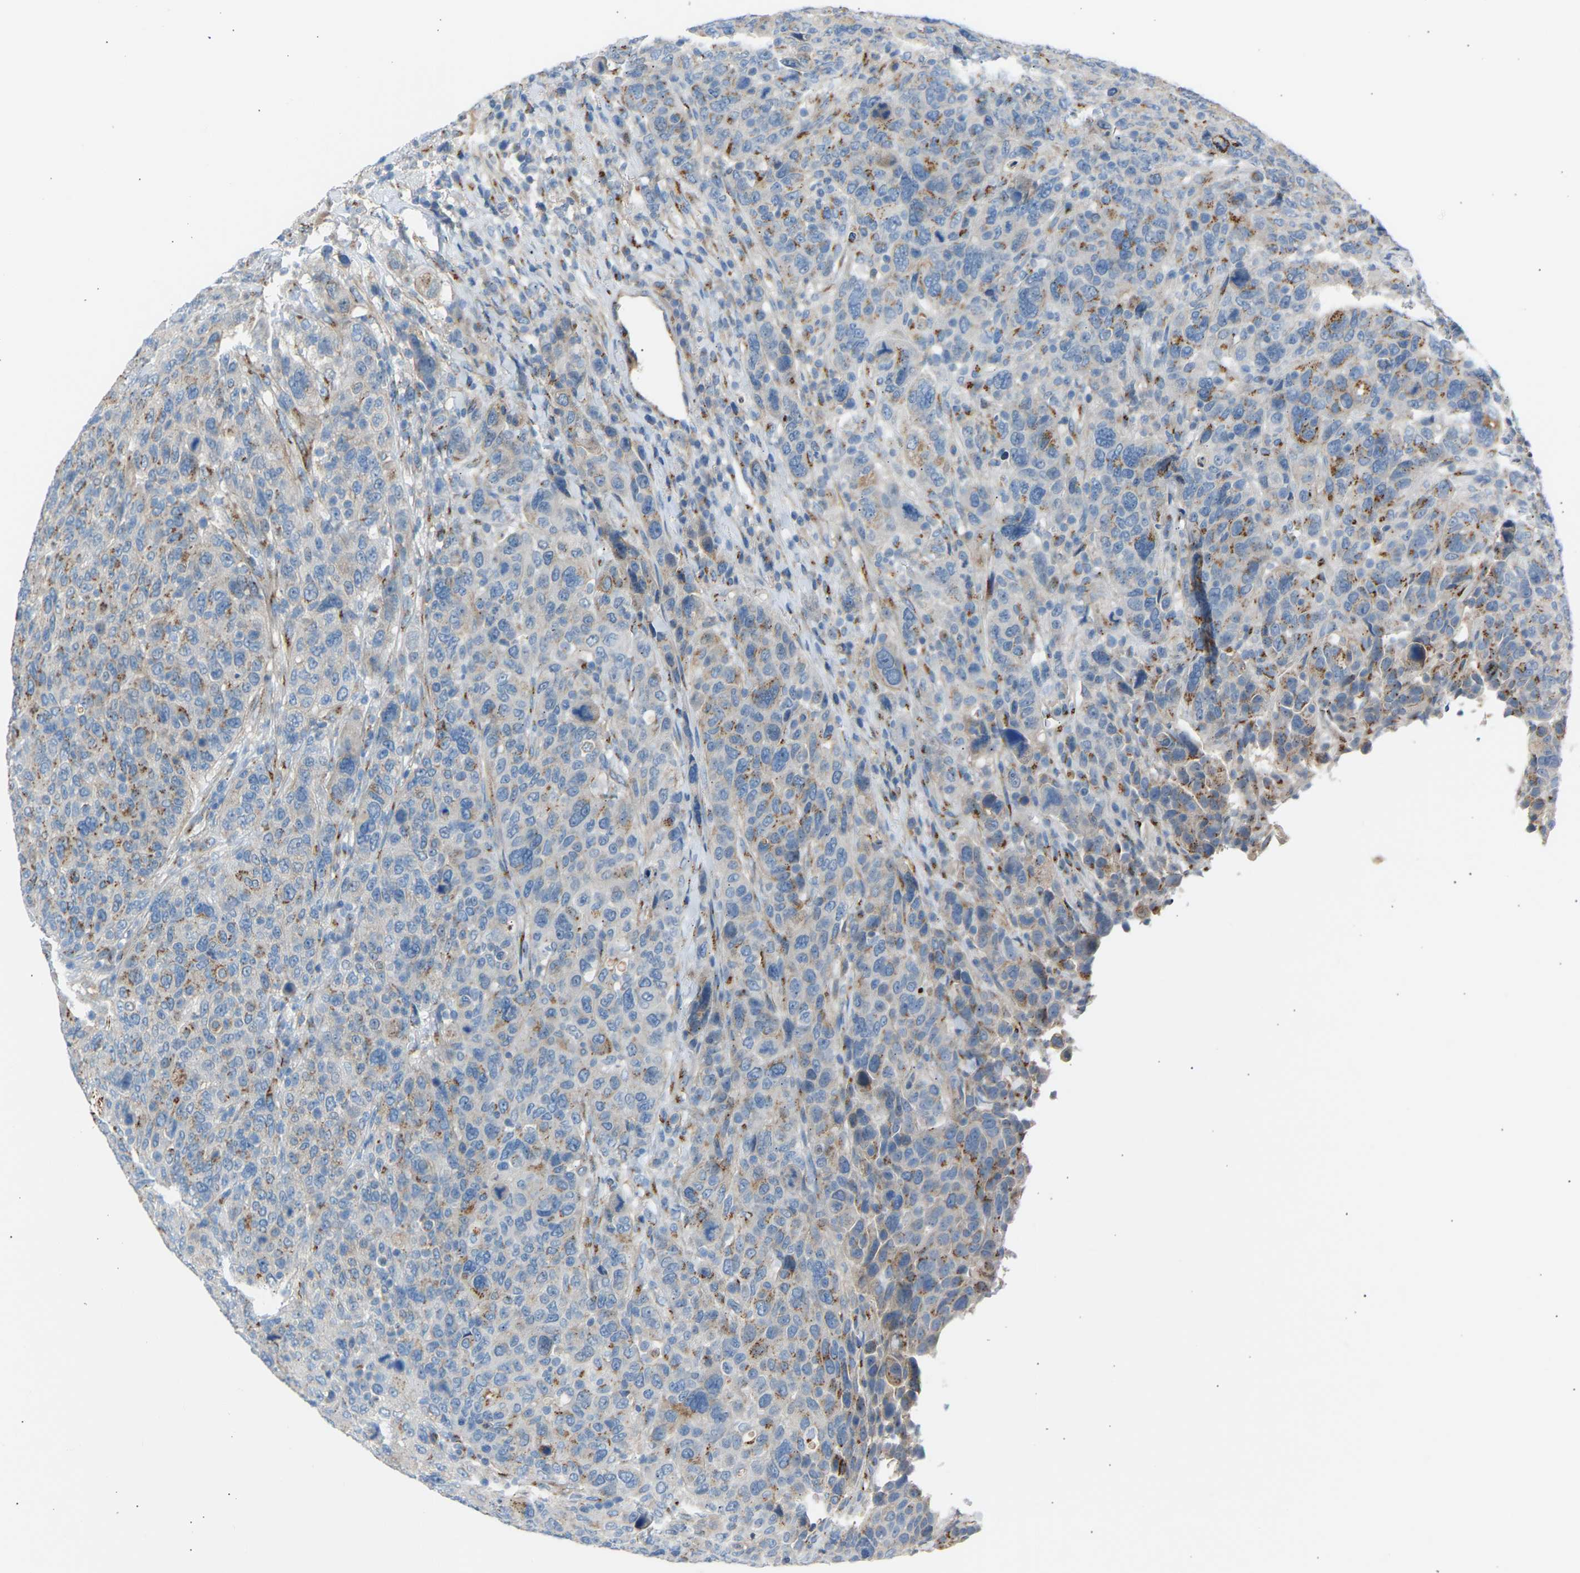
{"staining": {"intensity": "moderate", "quantity": "25%-75%", "location": "cytoplasmic/membranous"}, "tissue": "breast cancer", "cell_type": "Tumor cells", "image_type": "cancer", "snomed": [{"axis": "morphology", "description": "Duct carcinoma"}, {"axis": "topography", "description": "Breast"}], "caption": "IHC of breast cancer displays medium levels of moderate cytoplasmic/membranous positivity in about 25%-75% of tumor cells.", "gene": "CYREN", "patient": {"sex": "female", "age": 37}}